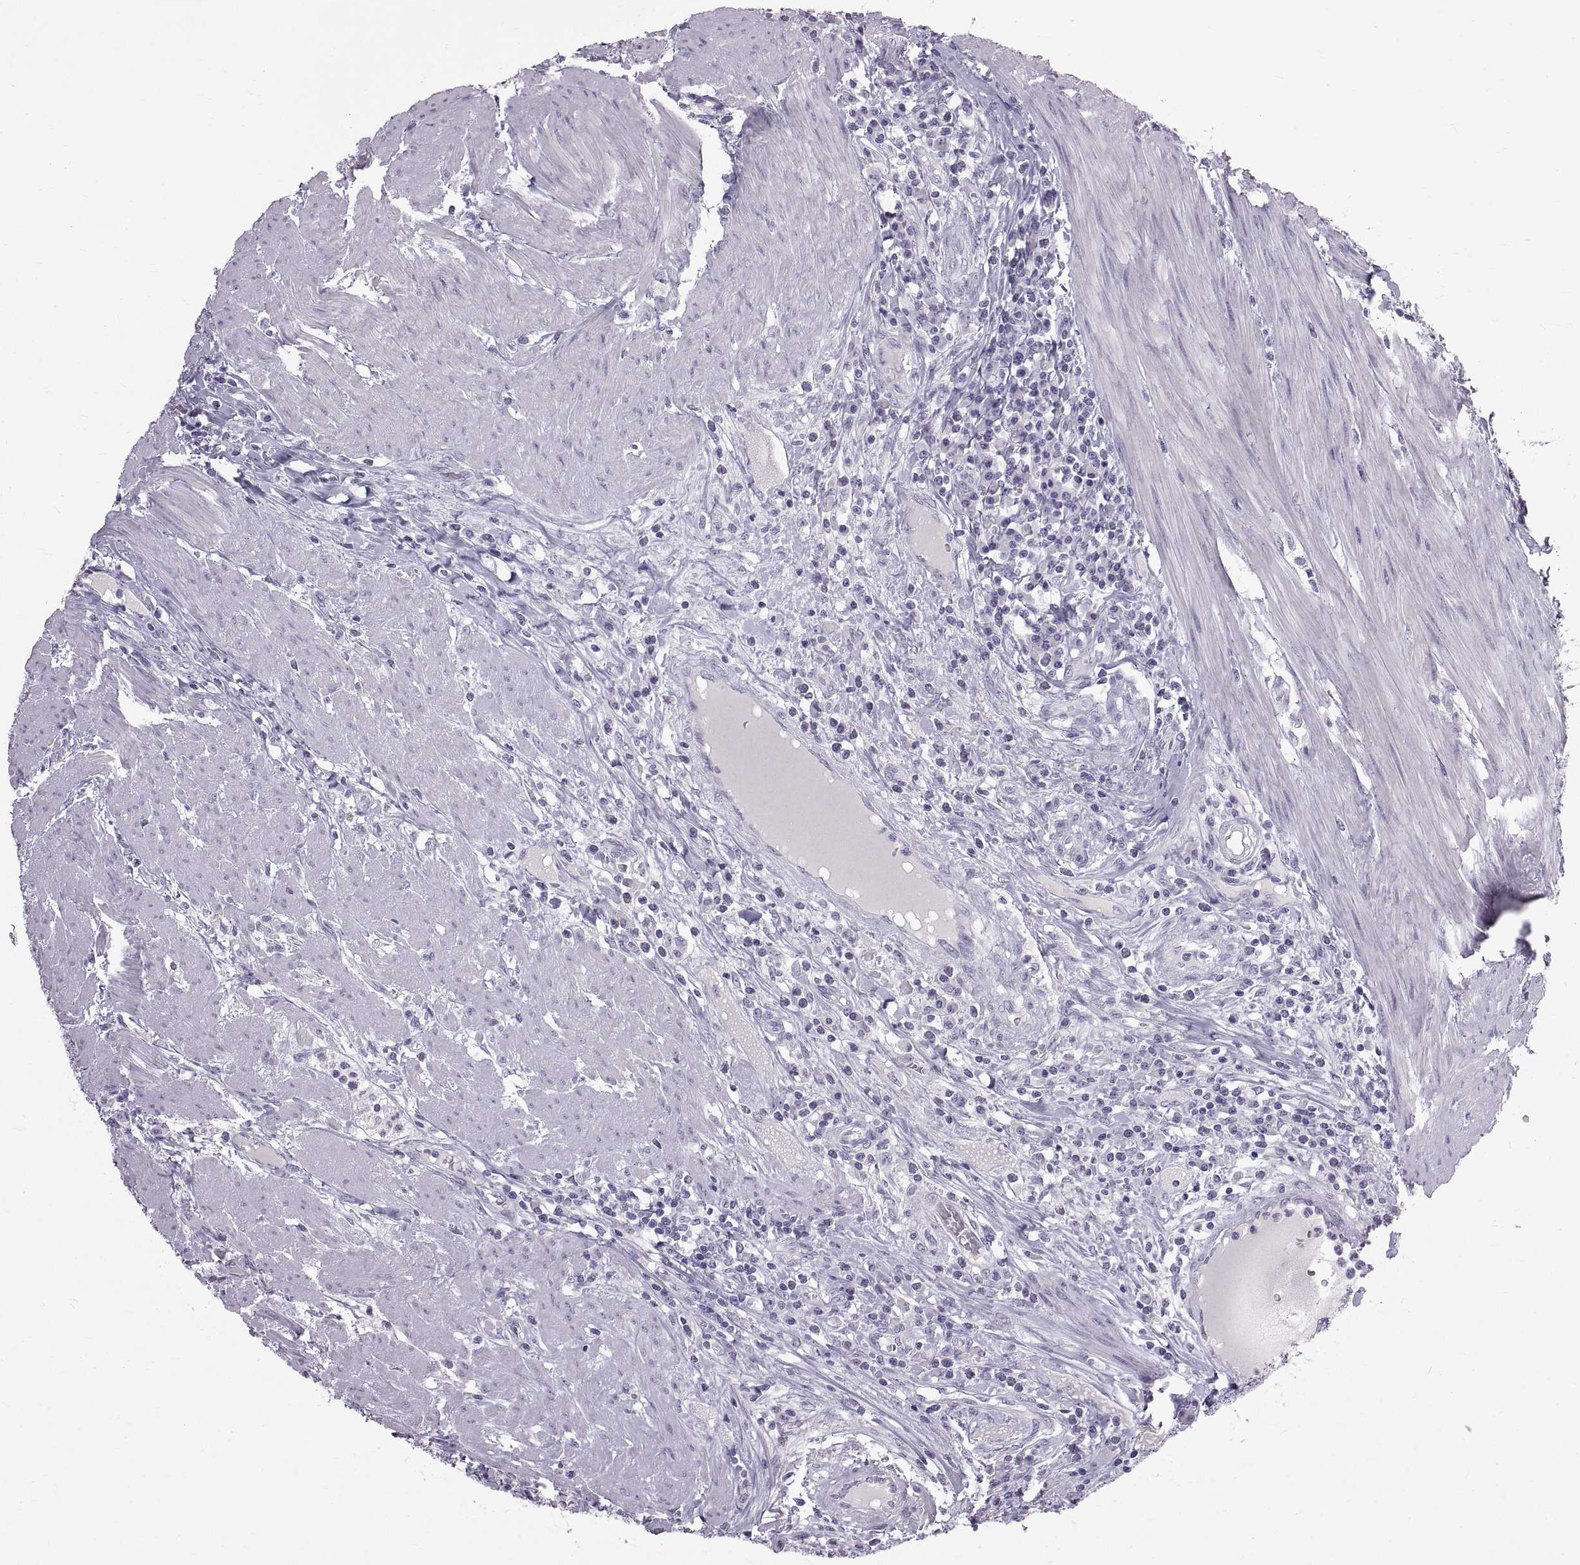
{"staining": {"intensity": "negative", "quantity": "none", "location": "none"}, "tissue": "colorectal cancer", "cell_type": "Tumor cells", "image_type": "cancer", "snomed": [{"axis": "morphology", "description": "Adenocarcinoma, NOS"}, {"axis": "topography", "description": "Colon"}], "caption": "Tumor cells are negative for brown protein staining in colorectal cancer. Nuclei are stained in blue.", "gene": "WFDC8", "patient": {"sex": "male", "age": 53}}